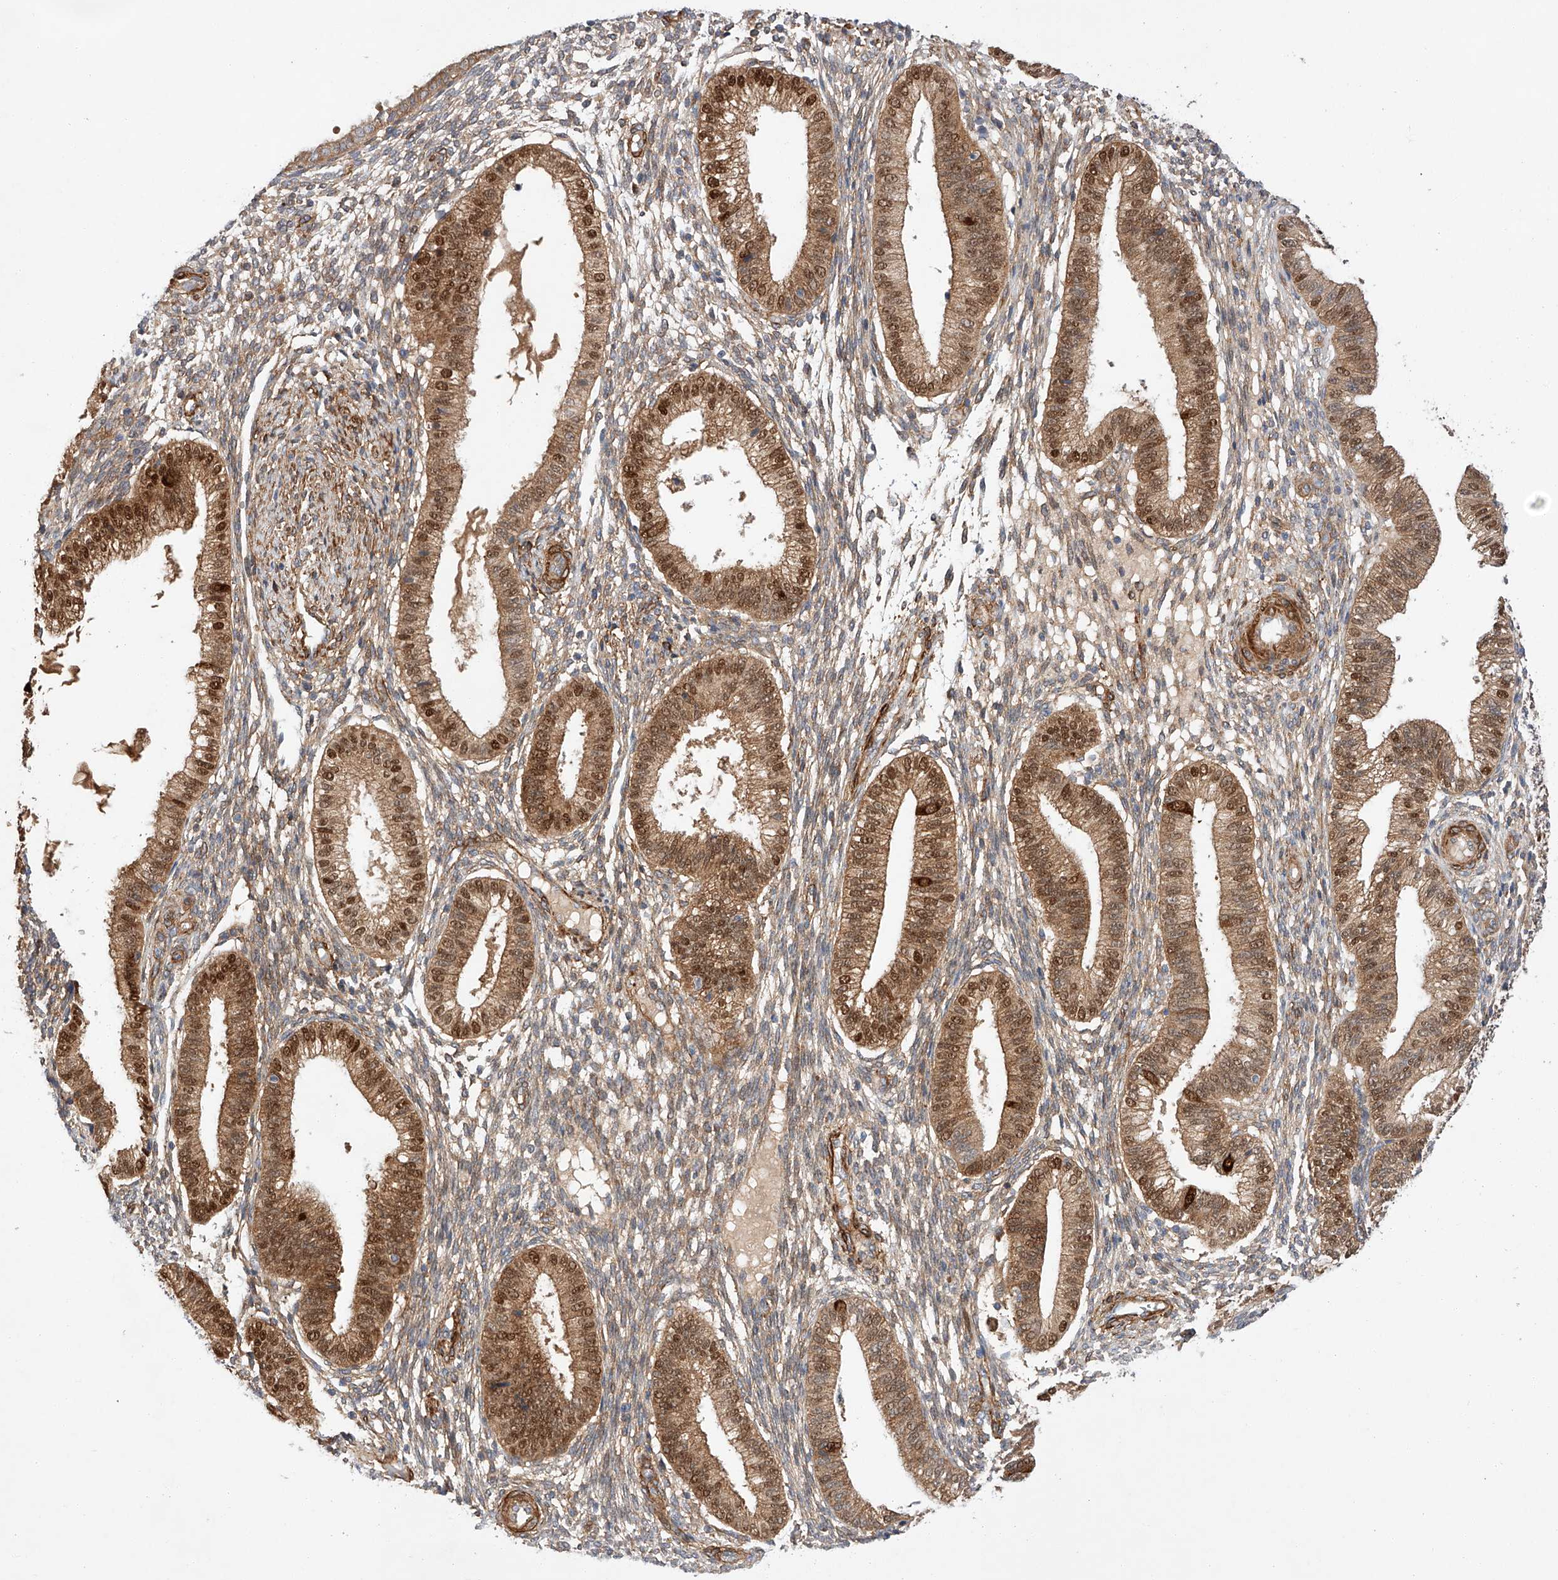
{"staining": {"intensity": "moderate", "quantity": "25%-75%", "location": "cytoplasmic/membranous"}, "tissue": "endometrium", "cell_type": "Cells in endometrial stroma", "image_type": "normal", "snomed": [{"axis": "morphology", "description": "Normal tissue, NOS"}, {"axis": "topography", "description": "Endometrium"}], "caption": "Endometrium stained with DAB immunohistochemistry demonstrates medium levels of moderate cytoplasmic/membranous staining in approximately 25%-75% of cells in endometrial stroma.", "gene": "RAB23", "patient": {"sex": "female", "age": 39}}